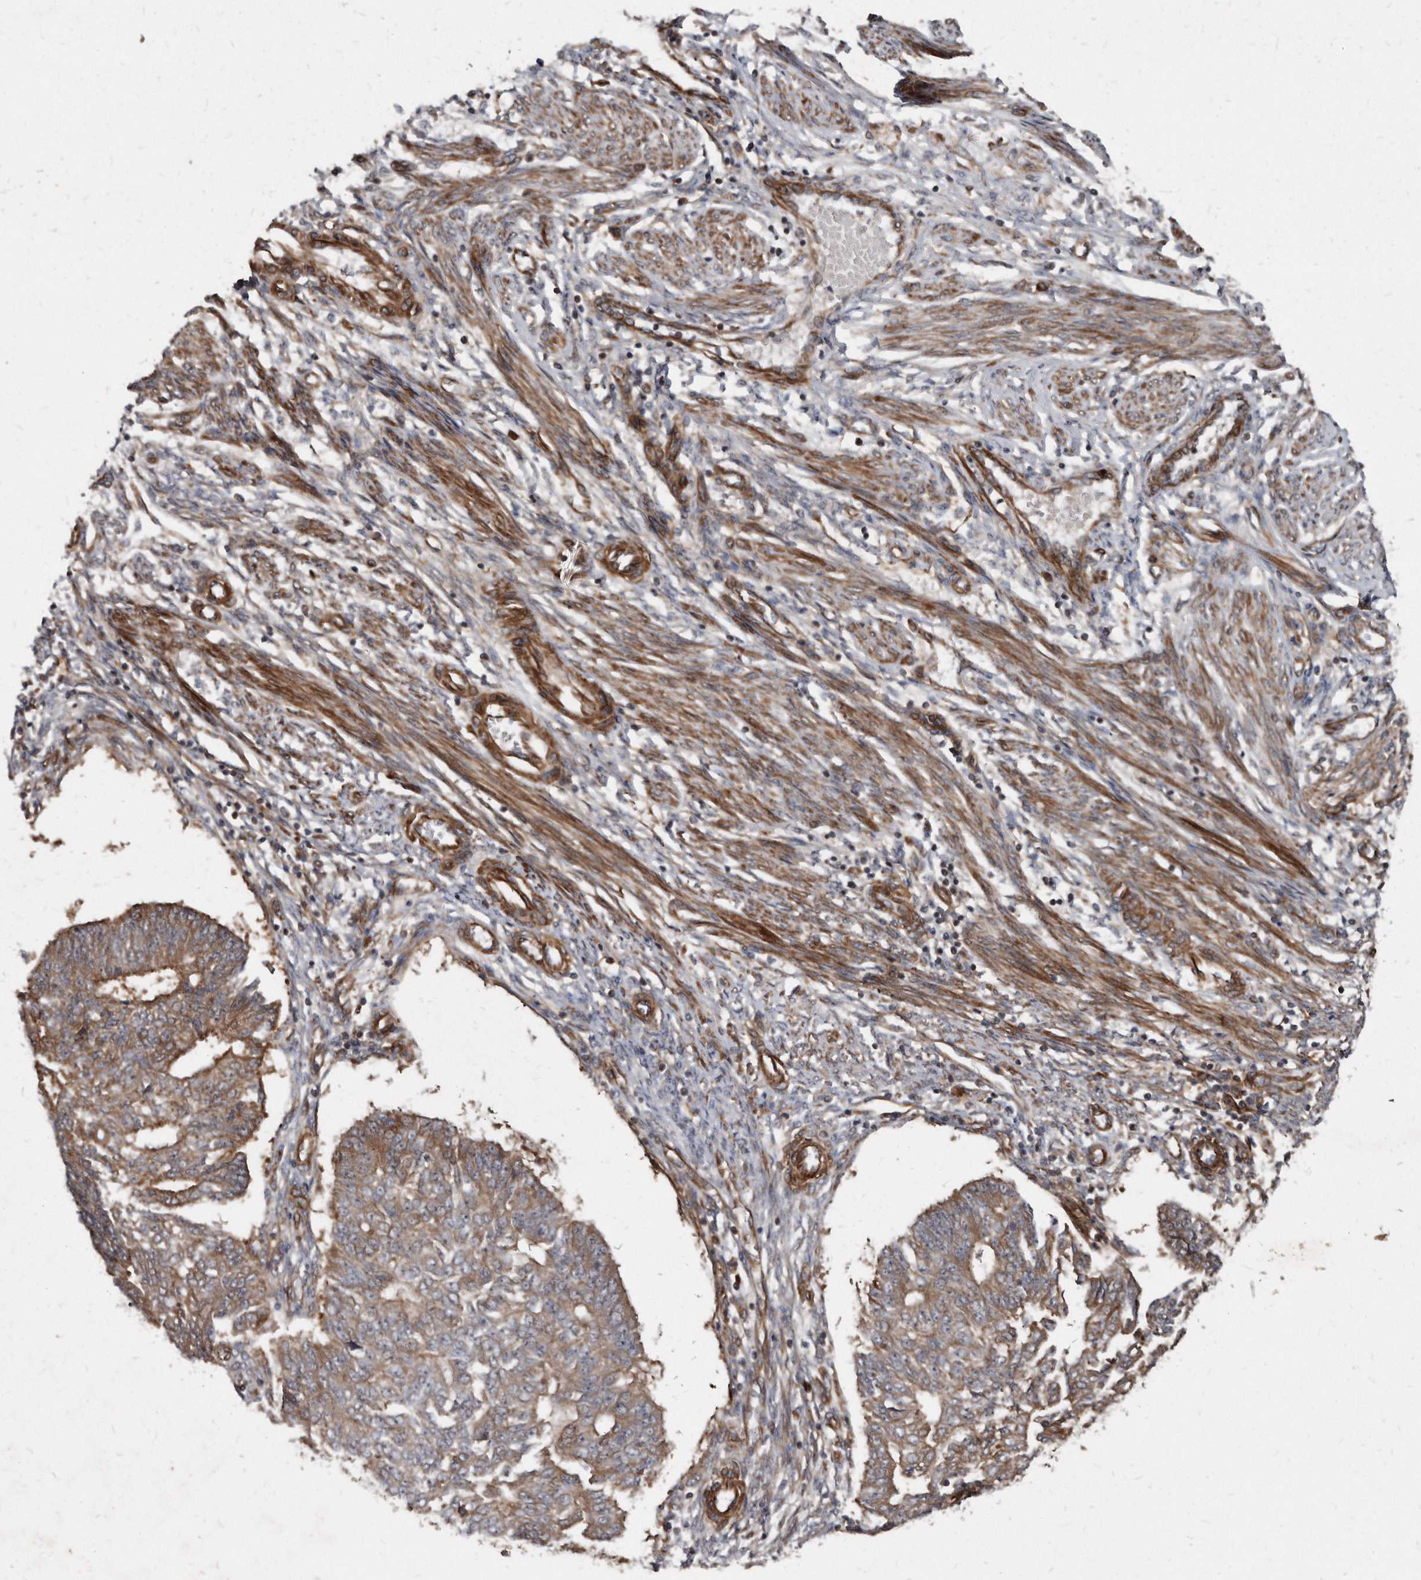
{"staining": {"intensity": "strong", "quantity": "25%-75%", "location": "cytoplasmic/membranous"}, "tissue": "endometrial cancer", "cell_type": "Tumor cells", "image_type": "cancer", "snomed": [{"axis": "morphology", "description": "Adenocarcinoma, NOS"}, {"axis": "topography", "description": "Endometrium"}], "caption": "Endometrial cancer (adenocarcinoma) stained for a protein (brown) exhibits strong cytoplasmic/membranous positive staining in about 25%-75% of tumor cells.", "gene": "KCTD20", "patient": {"sex": "female", "age": 32}}